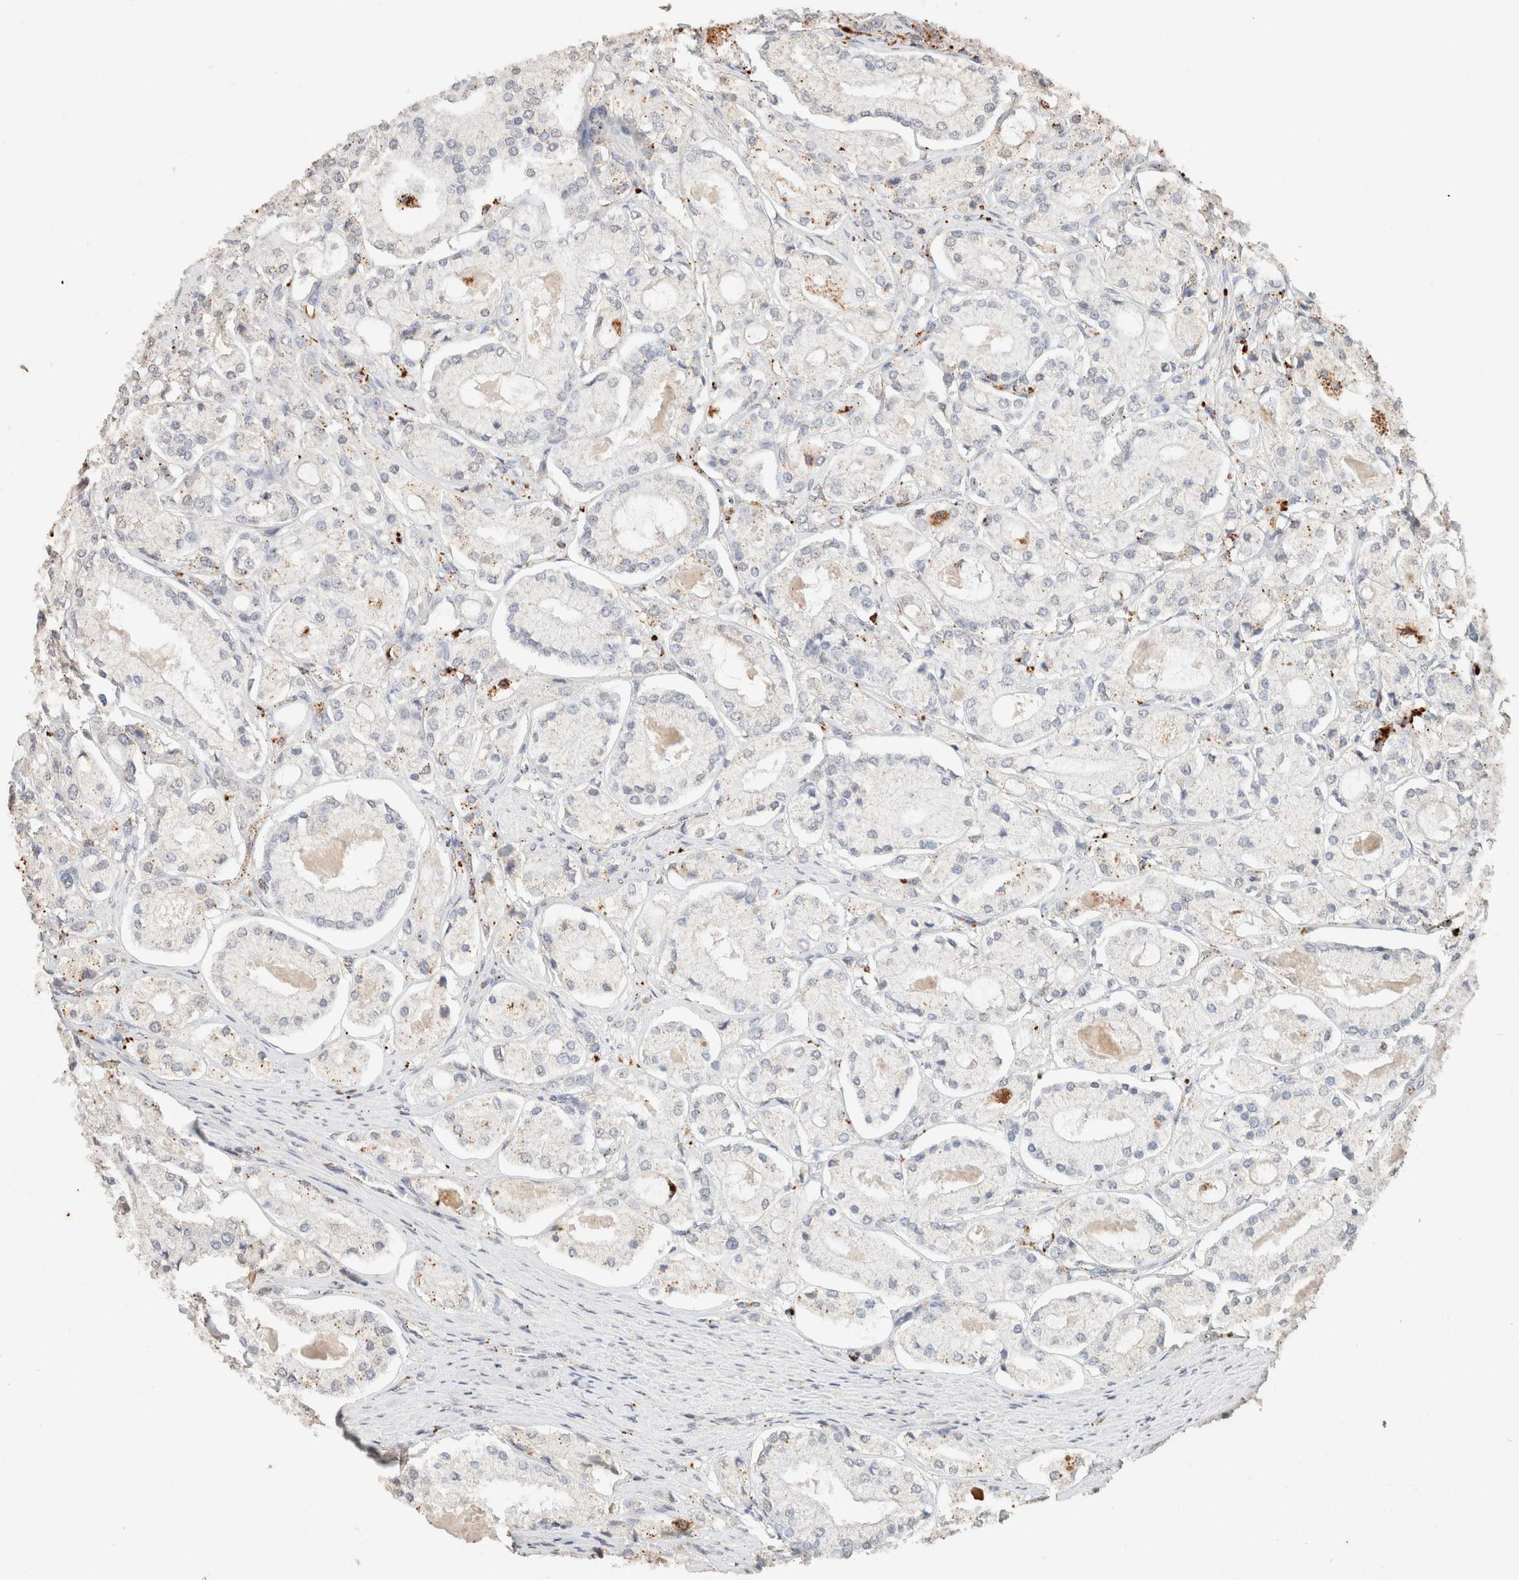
{"staining": {"intensity": "negative", "quantity": "none", "location": "none"}, "tissue": "prostate cancer", "cell_type": "Tumor cells", "image_type": "cancer", "snomed": [{"axis": "morphology", "description": "Adenocarcinoma, High grade"}, {"axis": "topography", "description": "Prostate"}], "caption": "This is a histopathology image of immunohistochemistry (IHC) staining of prostate cancer (adenocarcinoma (high-grade)), which shows no staining in tumor cells.", "gene": "CTSC", "patient": {"sex": "male", "age": 65}}